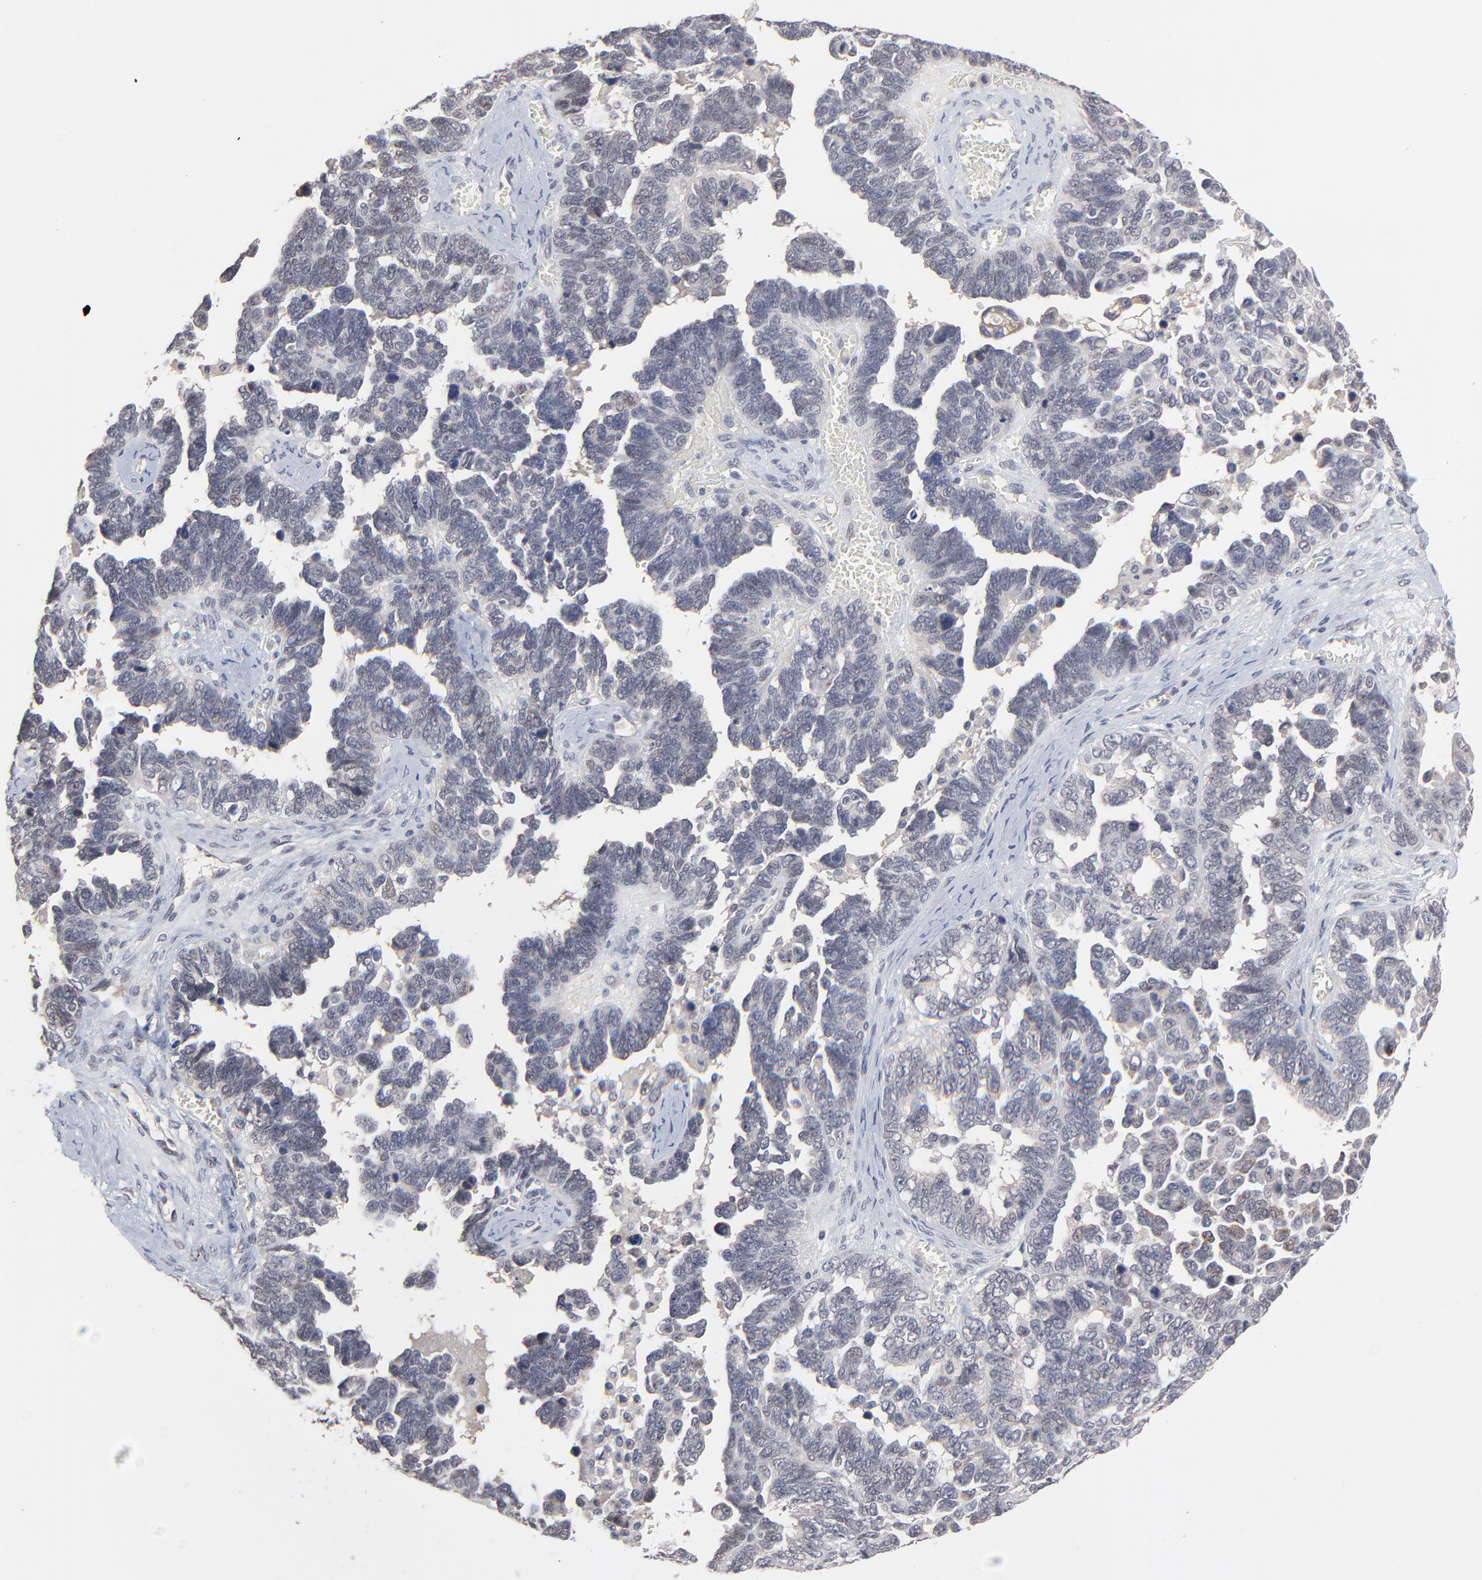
{"staining": {"intensity": "negative", "quantity": "none", "location": "none"}, "tissue": "ovarian cancer", "cell_type": "Tumor cells", "image_type": "cancer", "snomed": [{"axis": "morphology", "description": "Cystadenocarcinoma, serous, NOS"}, {"axis": "topography", "description": "Ovary"}], "caption": "High power microscopy histopathology image of an immunohistochemistry (IHC) photomicrograph of ovarian serous cystadenocarcinoma, revealing no significant positivity in tumor cells. (DAB (3,3'-diaminobenzidine) IHC, high magnification).", "gene": "FAM199X", "patient": {"sex": "female", "age": 69}}